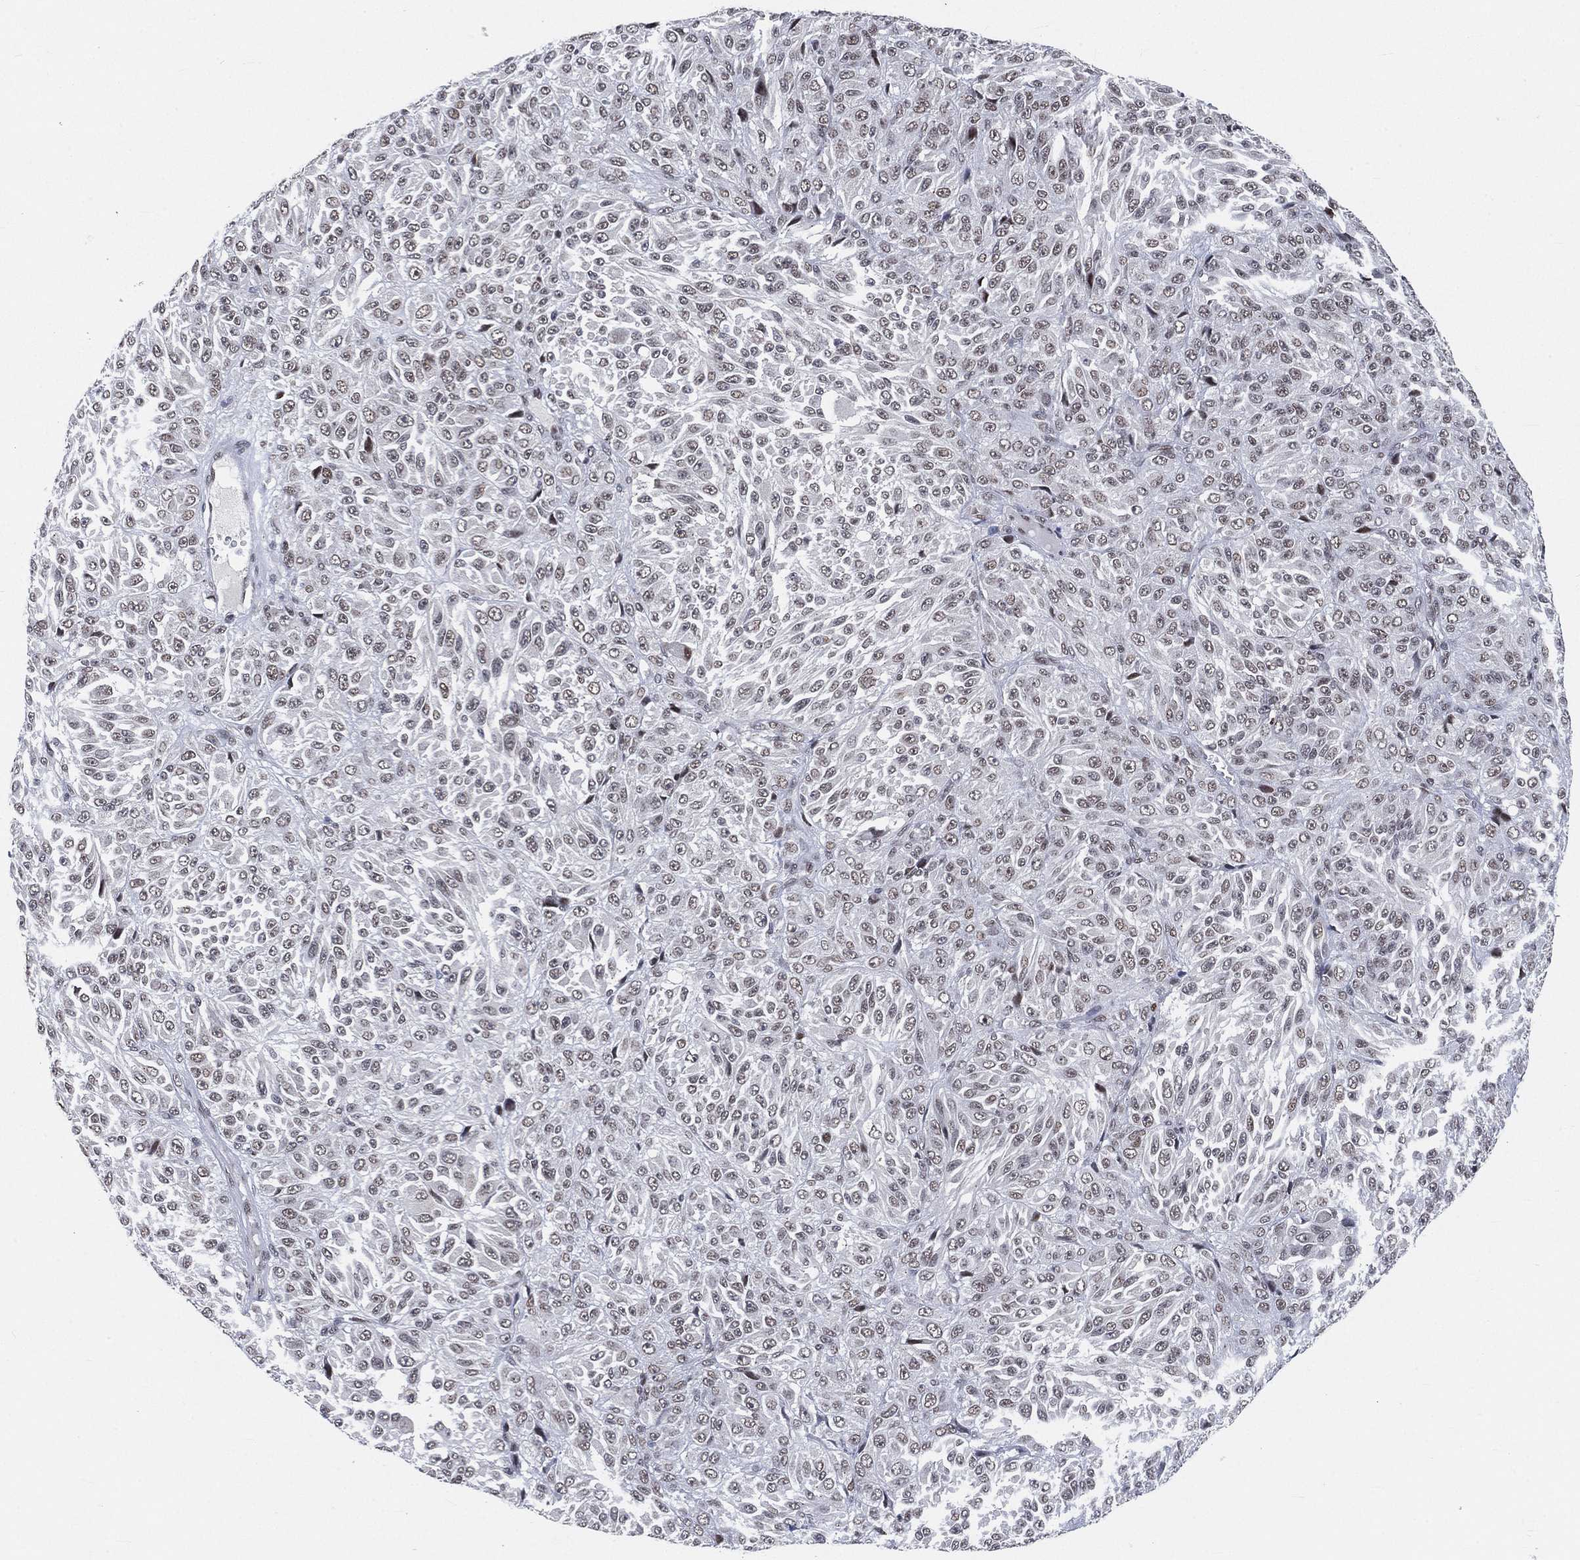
{"staining": {"intensity": "negative", "quantity": "none", "location": "none"}, "tissue": "melanoma", "cell_type": "Tumor cells", "image_type": "cancer", "snomed": [{"axis": "morphology", "description": "Malignant melanoma, Metastatic site"}, {"axis": "topography", "description": "Brain"}], "caption": "Tumor cells are negative for protein expression in human melanoma.", "gene": "YLPM1", "patient": {"sex": "female", "age": 56}}